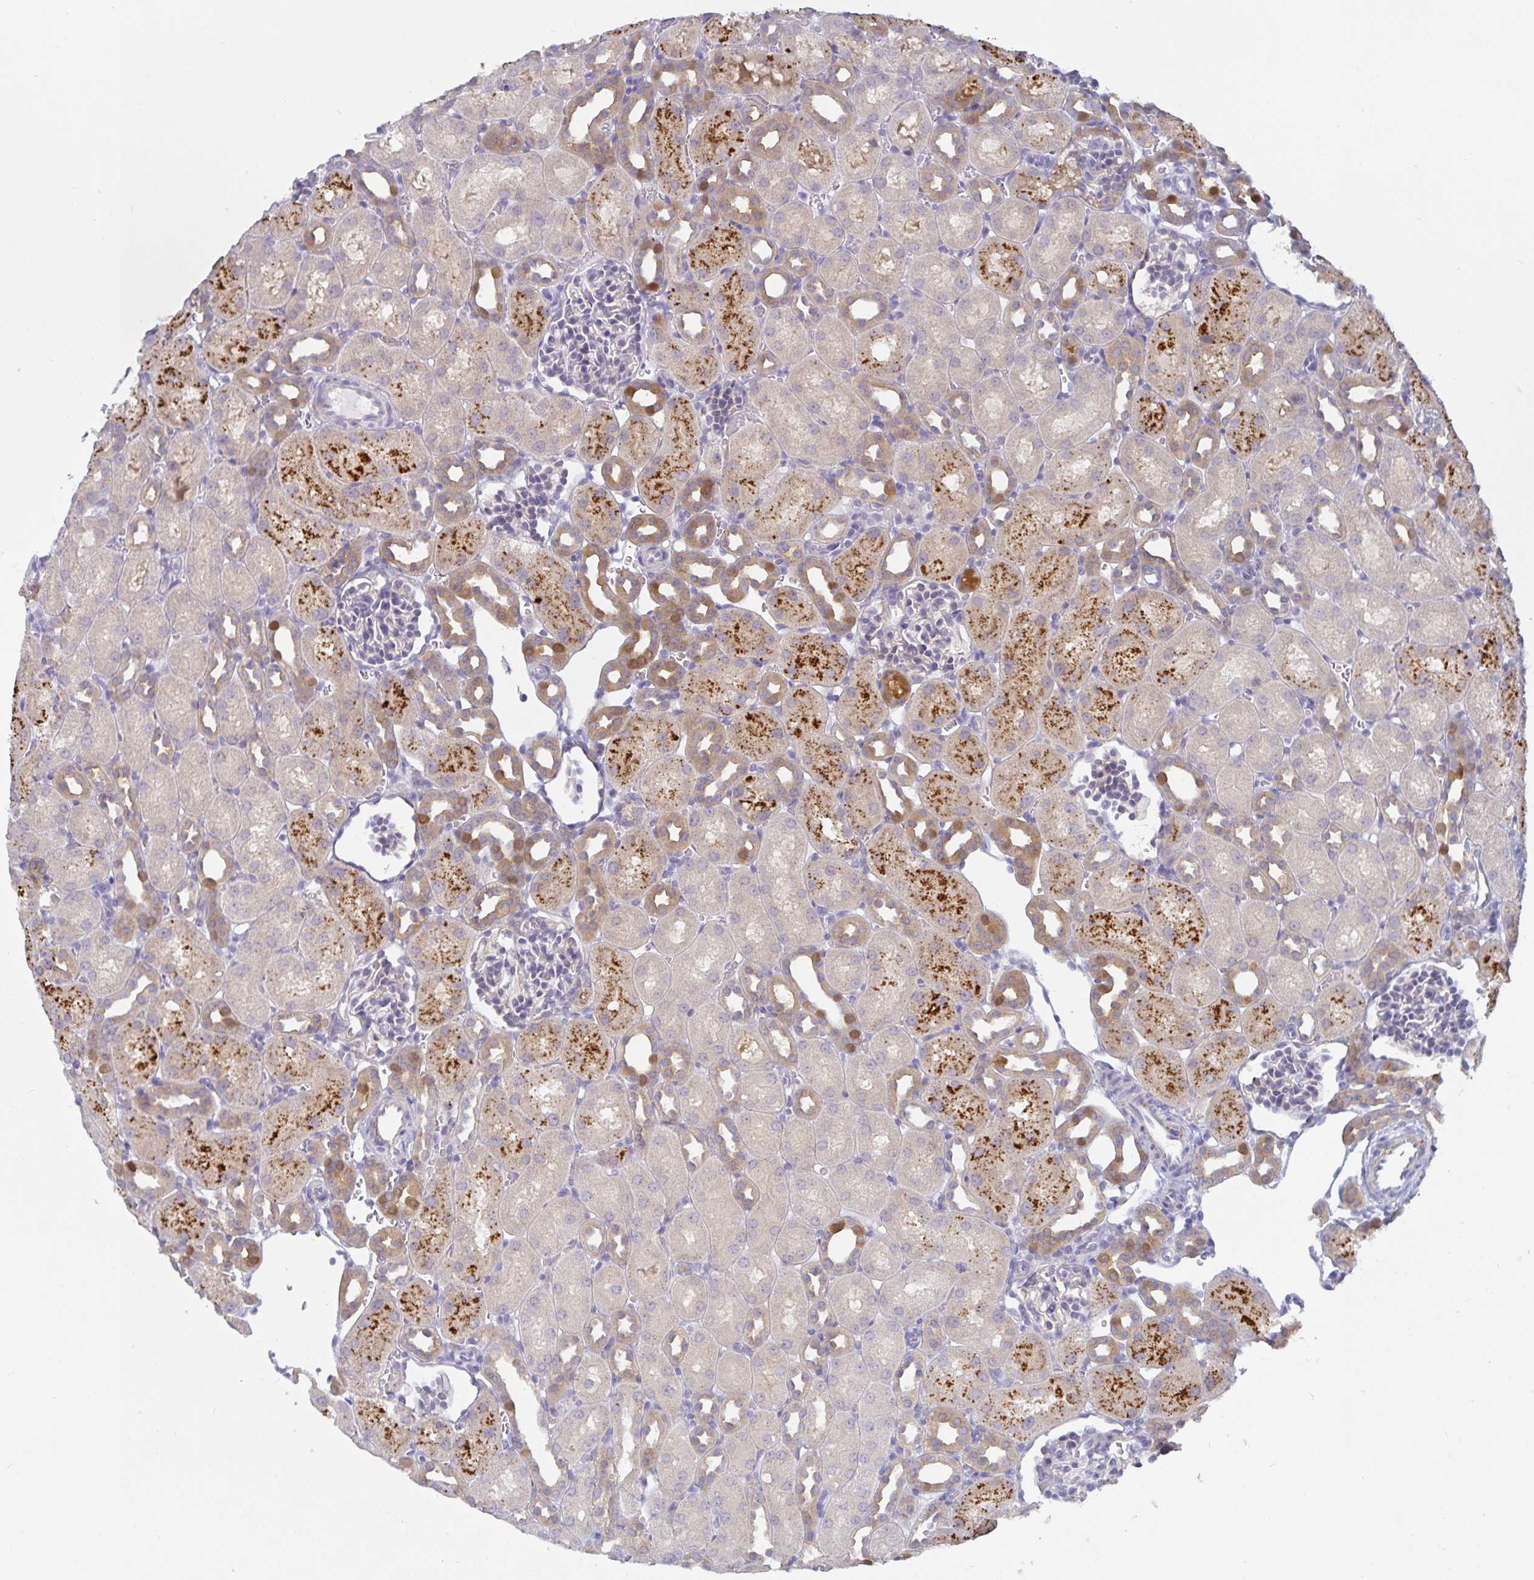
{"staining": {"intensity": "negative", "quantity": "none", "location": "none"}, "tissue": "kidney", "cell_type": "Cells in glomeruli", "image_type": "normal", "snomed": [{"axis": "morphology", "description": "Normal tissue, NOS"}, {"axis": "topography", "description": "Kidney"}], "caption": "Immunohistochemical staining of benign kidney reveals no significant positivity in cells in glomeruli.", "gene": "MON2", "patient": {"sex": "male", "age": 1}}